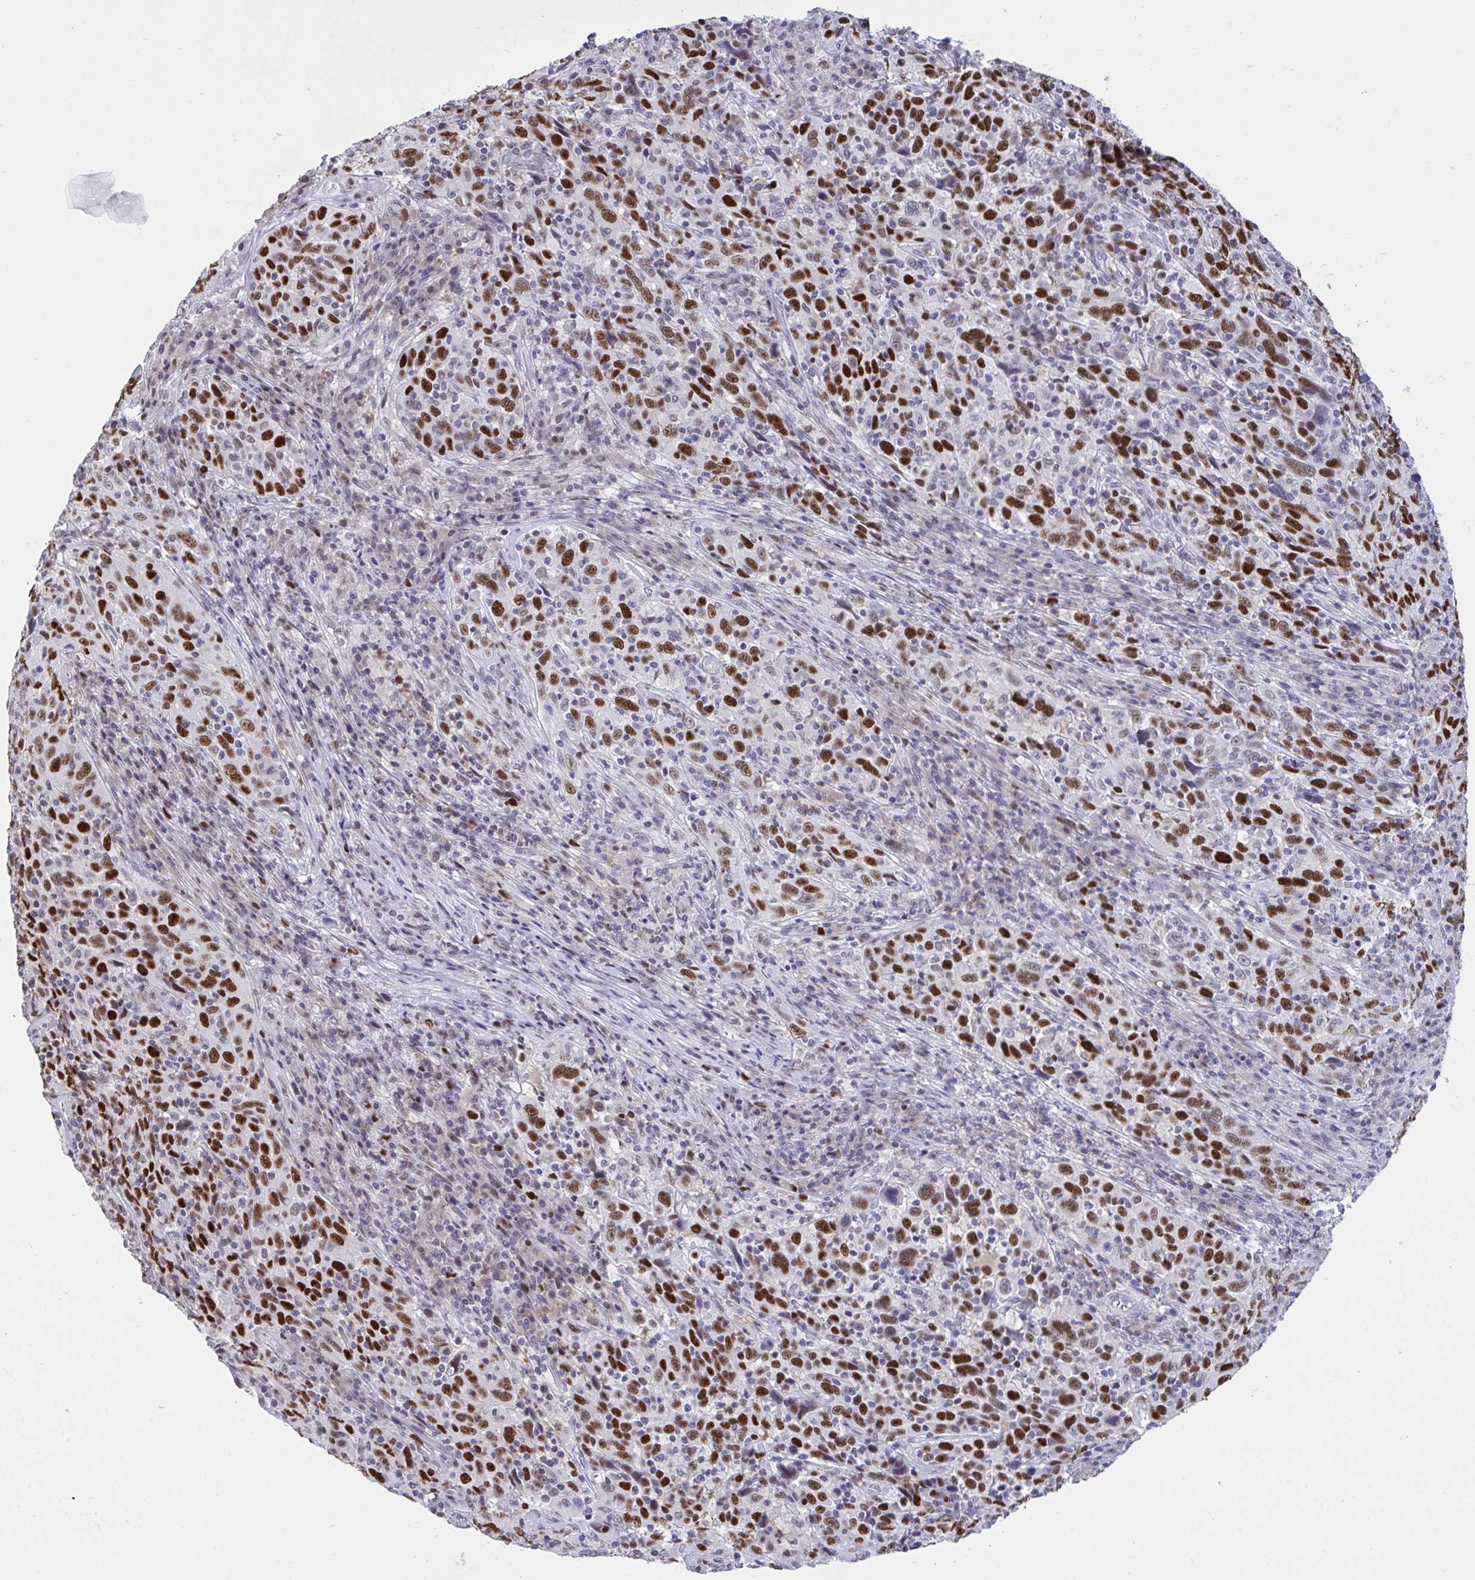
{"staining": {"intensity": "strong", "quantity": ">75%", "location": "nuclear"}, "tissue": "cervical cancer", "cell_type": "Tumor cells", "image_type": "cancer", "snomed": [{"axis": "morphology", "description": "Squamous cell carcinoma, NOS"}, {"axis": "topography", "description": "Cervix"}], "caption": "An IHC image of tumor tissue is shown. Protein staining in brown labels strong nuclear positivity in cervical cancer (squamous cell carcinoma) within tumor cells.", "gene": "C1QL2", "patient": {"sex": "female", "age": 46}}